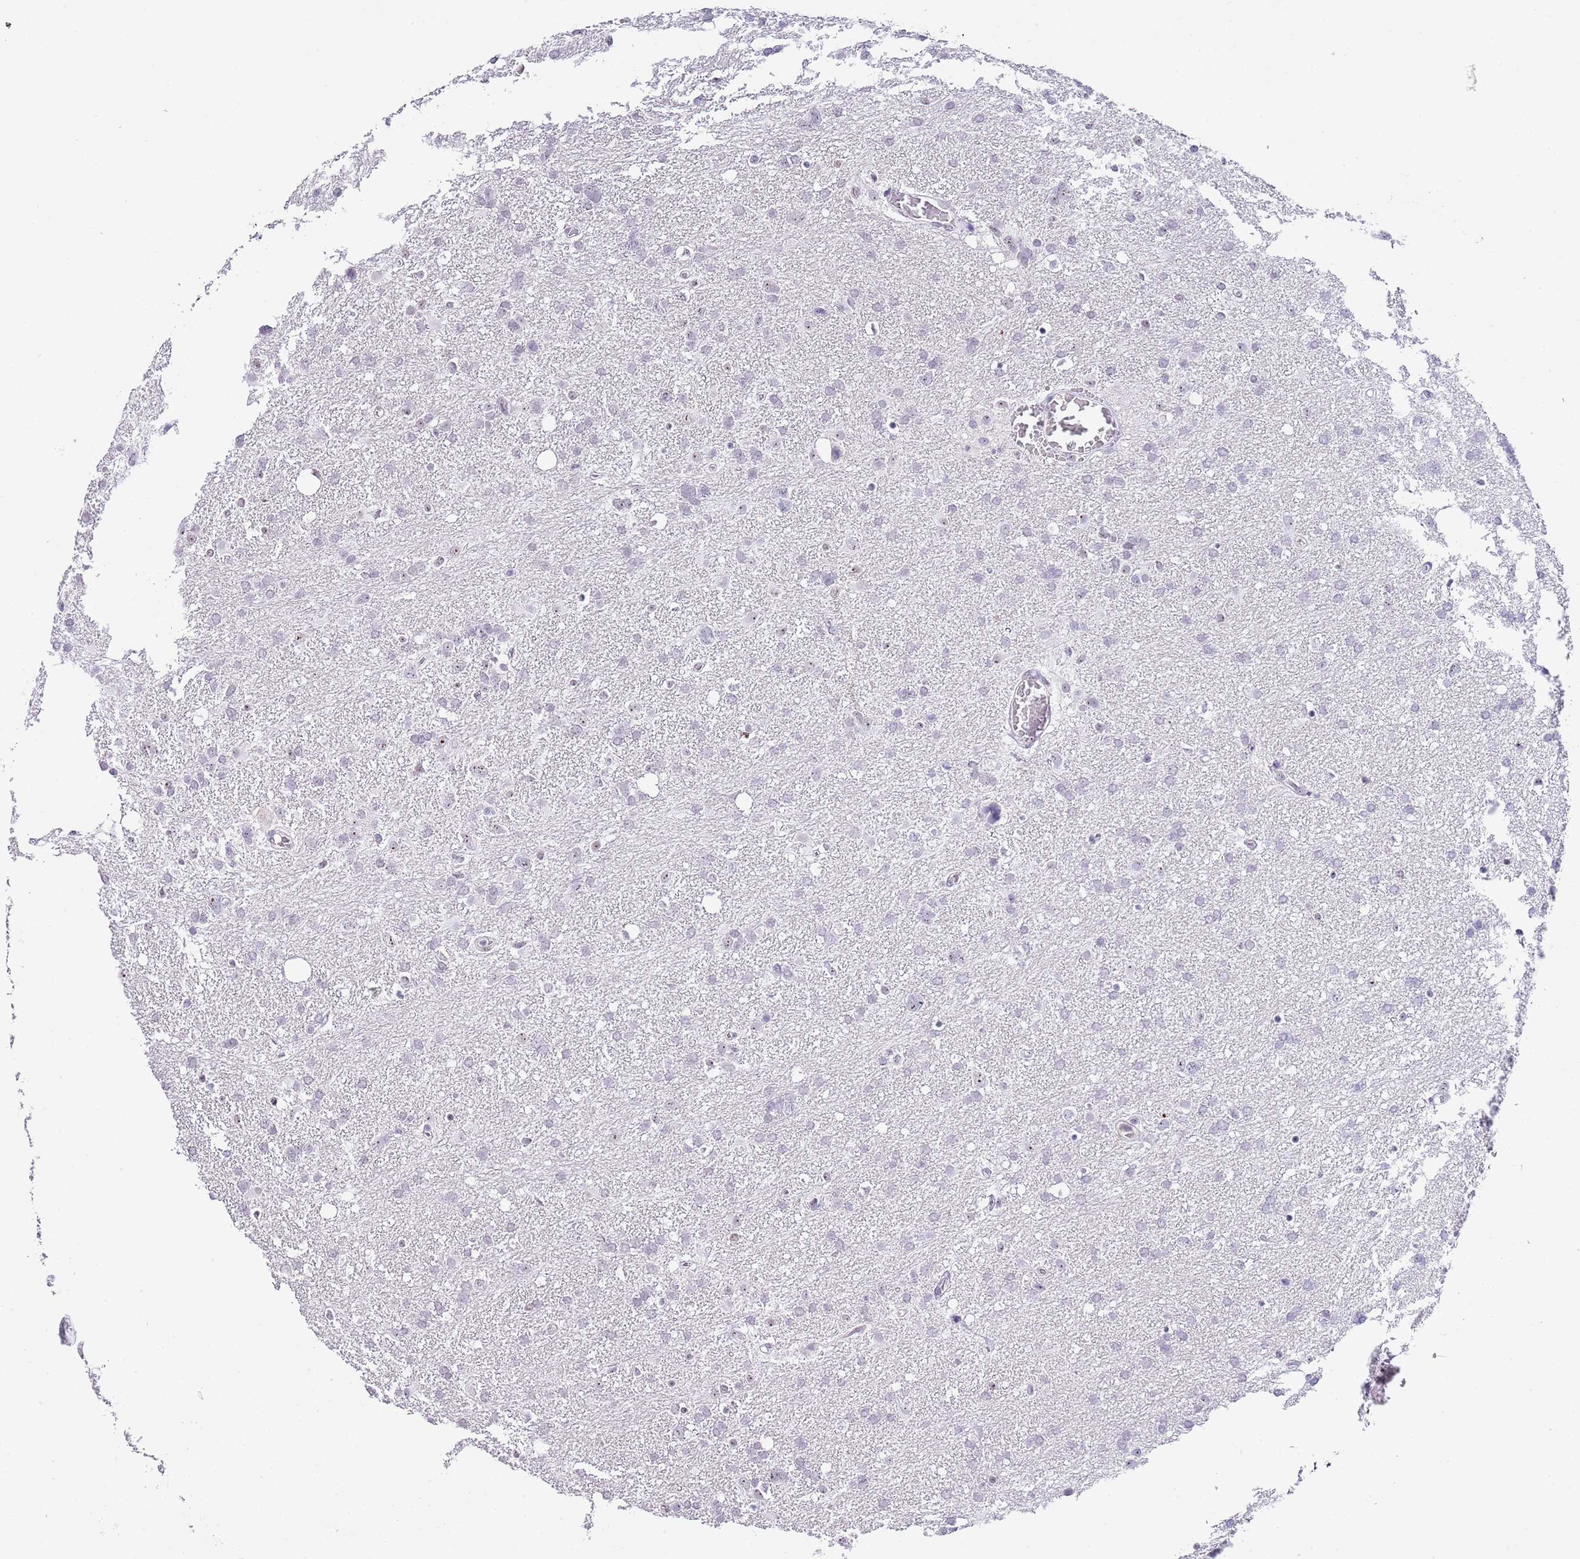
{"staining": {"intensity": "negative", "quantity": "none", "location": "none"}, "tissue": "glioma", "cell_type": "Tumor cells", "image_type": "cancer", "snomed": [{"axis": "morphology", "description": "Glioma, malignant, High grade"}, {"axis": "topography", "description": "Brain"}], "caption": "IHC of glioma reveals no staining in tumor cells.", "gene": "NOP56", "patient": {"sex": "male", "age": 61}}